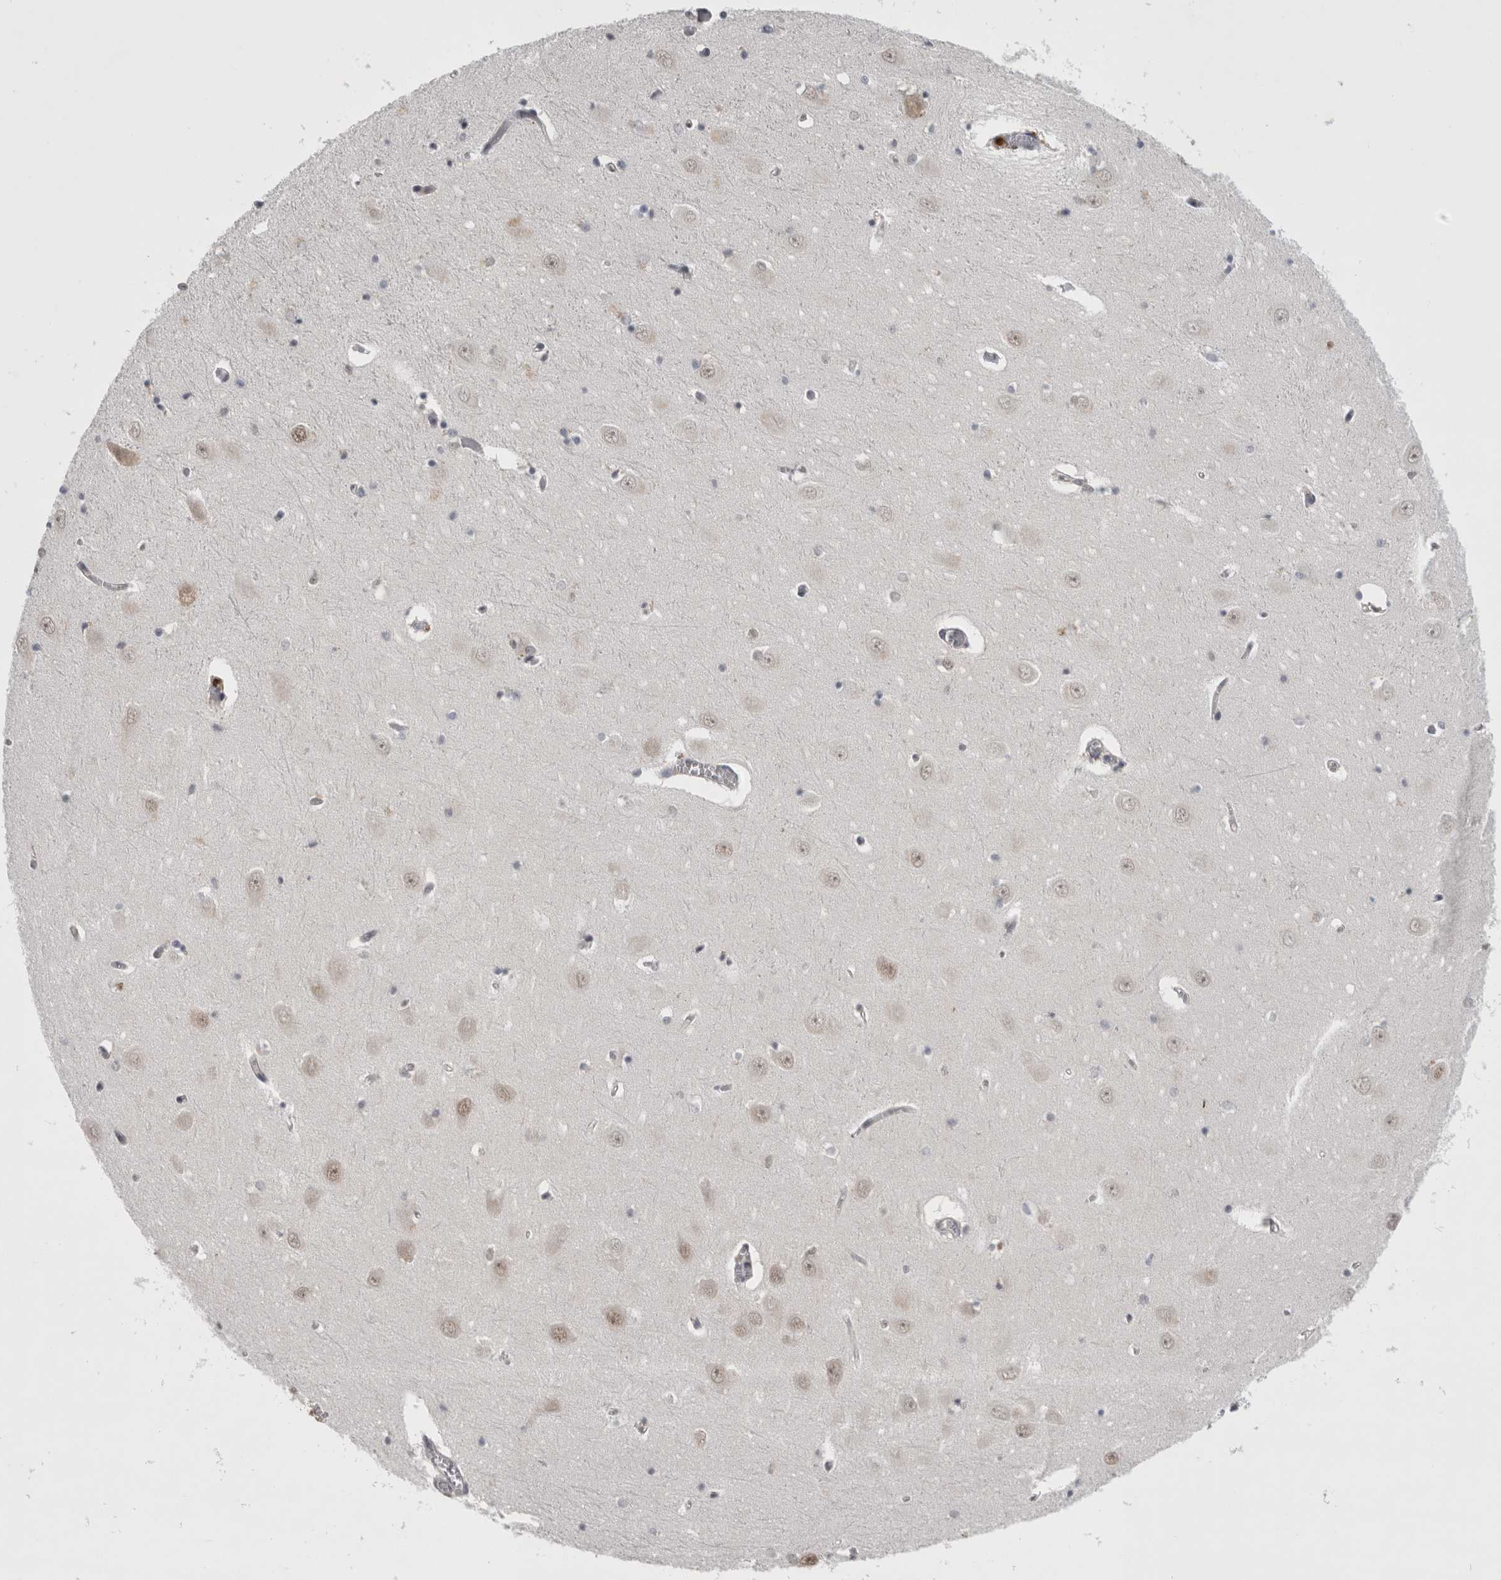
{"staining": {"intensity": "negative", "quantity": "none", "location": "none"}, "tissue": "hippocampus", "cell_type": "Glial cells", "image_type": "normal", "snomed": [{"axis": "morphology", "description": "Normal tissue, NOS"}, {"axis": "topography", "description": "Hippocampus"}], "caption": "Immunohistochemistry photomicrograph of benign hippocampus: hippocampus stained with DAB (3,3'-diaminobenzidine) demonstrates no significant protein staining in glial cells. (DAB immunohistochemistry (IHC), high magnification).", "gene": "PSMB2", "patient": {"sex": "male", "age": 70}}